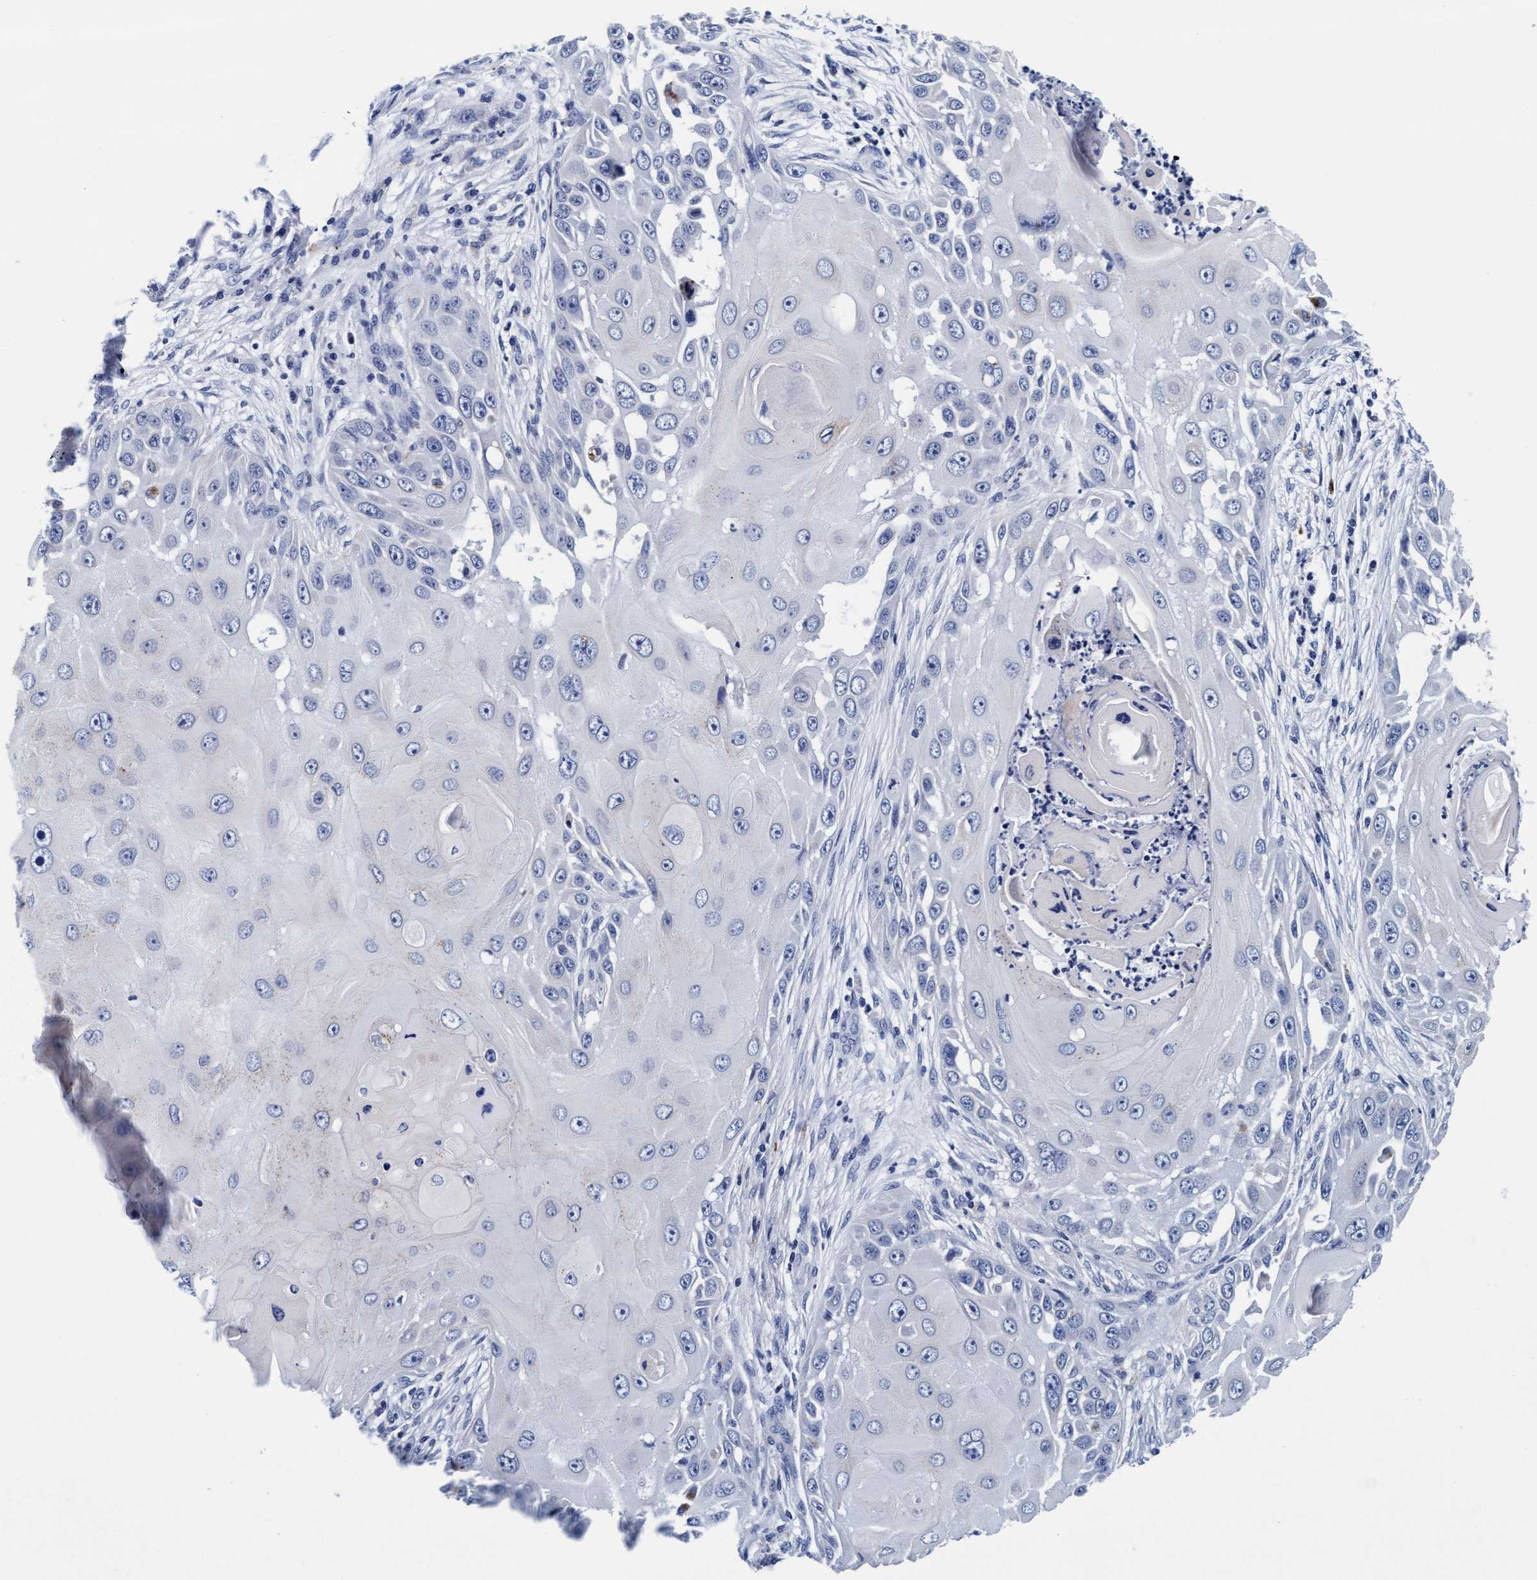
{"staining": {"intensity": "negative", "quantity": "none", "location": "none"}, "tissue": "skin cancer", "cell_type": "Tumor cells", "image_type": "cancer", "snomed": [{"axis": "morphology", "description": "Squamous cell carcinoma, NOS"}, {"axis": "topography", "description": "Skin"}], "caption": "Skin cancer stained for a protein using immunohistochemistry demonstrates no expression tumor cells.", "gene": "ARSG", "patient": {"sex": "female", "age": 44}}